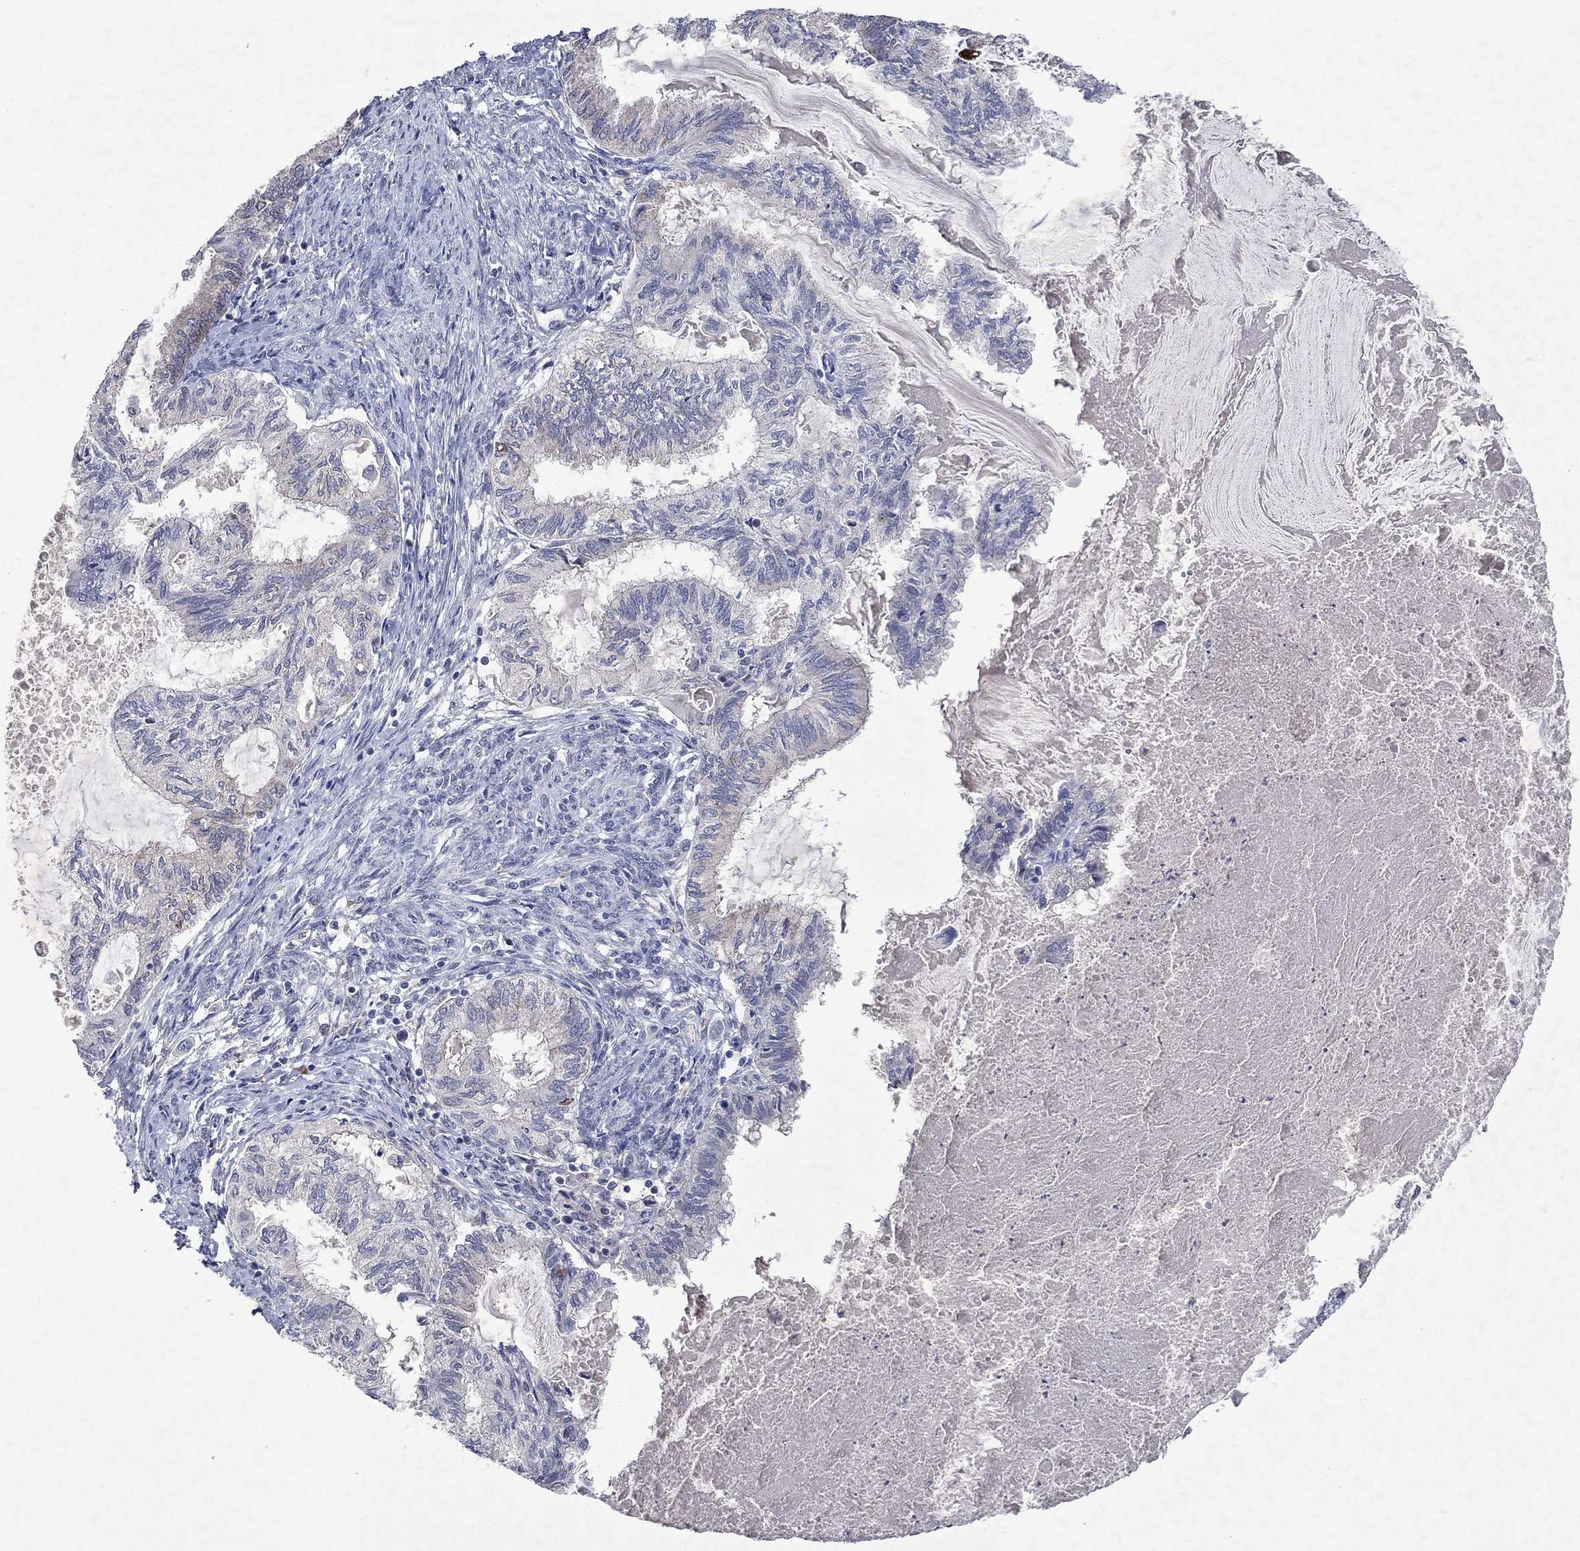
{"staining": {"intensity": "weak", "quantity": "<25%", "location": "cytoplasmic/membranous"}, "tissue": "endometrial cancer", "cell_type": "Tumor cells", "image_type": "cancer", "snomed": [{"axis": "morphology", "description": "Adenocarcinoma, NOS"}, {"axis": "topography", "description": "Endometrium"}], "caption": "This image is of adenocarcinoma (endometrial) stained with immunohistochemistry to label a protein in brown with the nuclei are counter-stained blue. There is no positivity in tumor cells.", "gene": "TMEM97", "patient": {"sex": "female", "age": 86}}